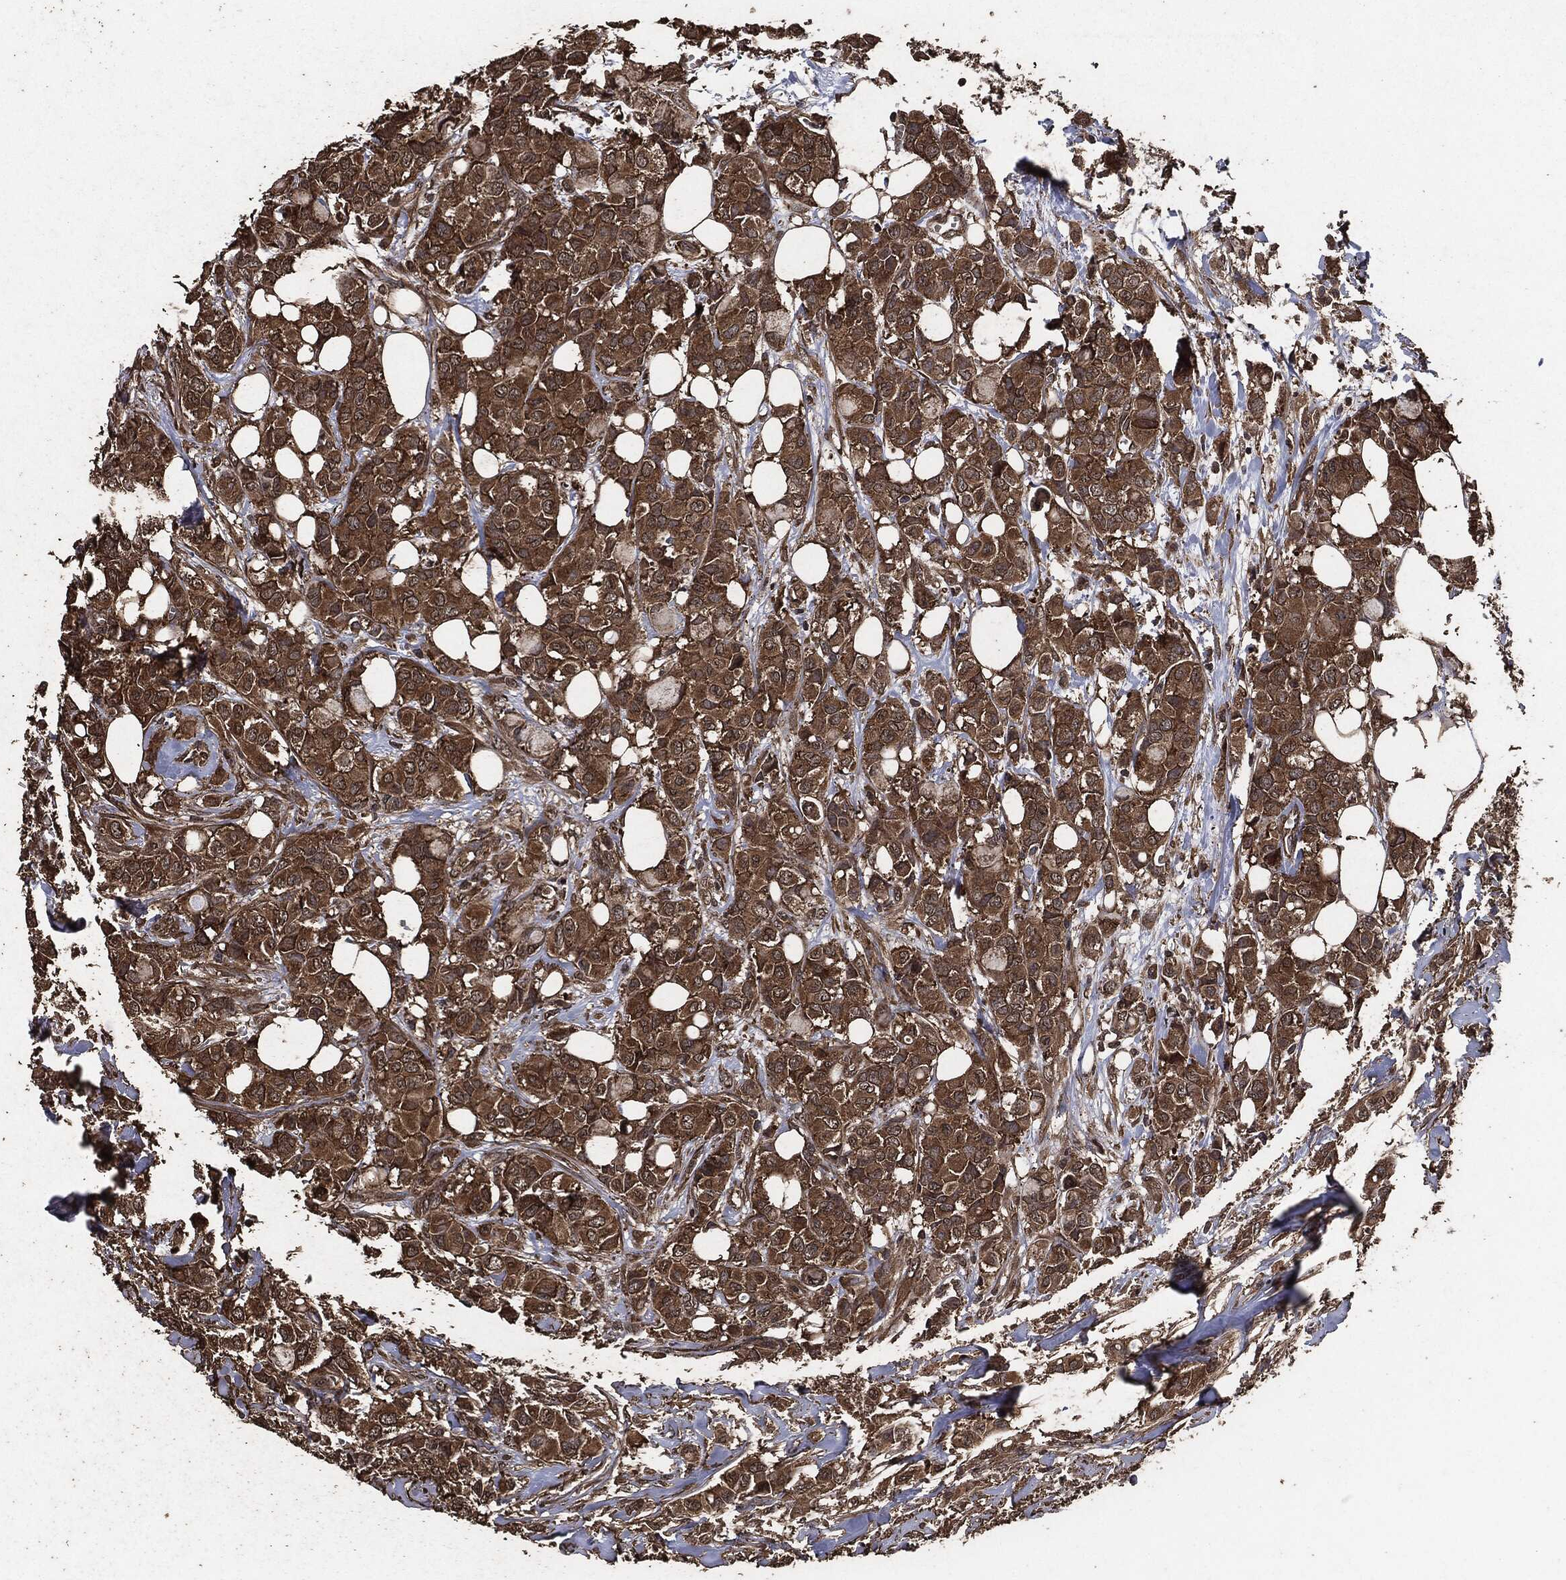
{"staining": {"intensity": "moderate", "quantity": ">75%", "location": "cytoplasmic/membranous"}, "tissue": "breast cancer", "cell_type": "Tumor cells", "image_type": "cancer", "snomed": [{"axis": "morphology", "description": "Duct carcinoma"}, {"axis": "topography", "description": "Breast"}], "caption": "Invasive ductal carcinoma (breast) stained for a protein (brown) displays moderate cytoplasmic/membranous positive expression in about >75% of tumor cells.", "gene": "AKT1S1", "patient": {"sex": "female", "age": 85}}